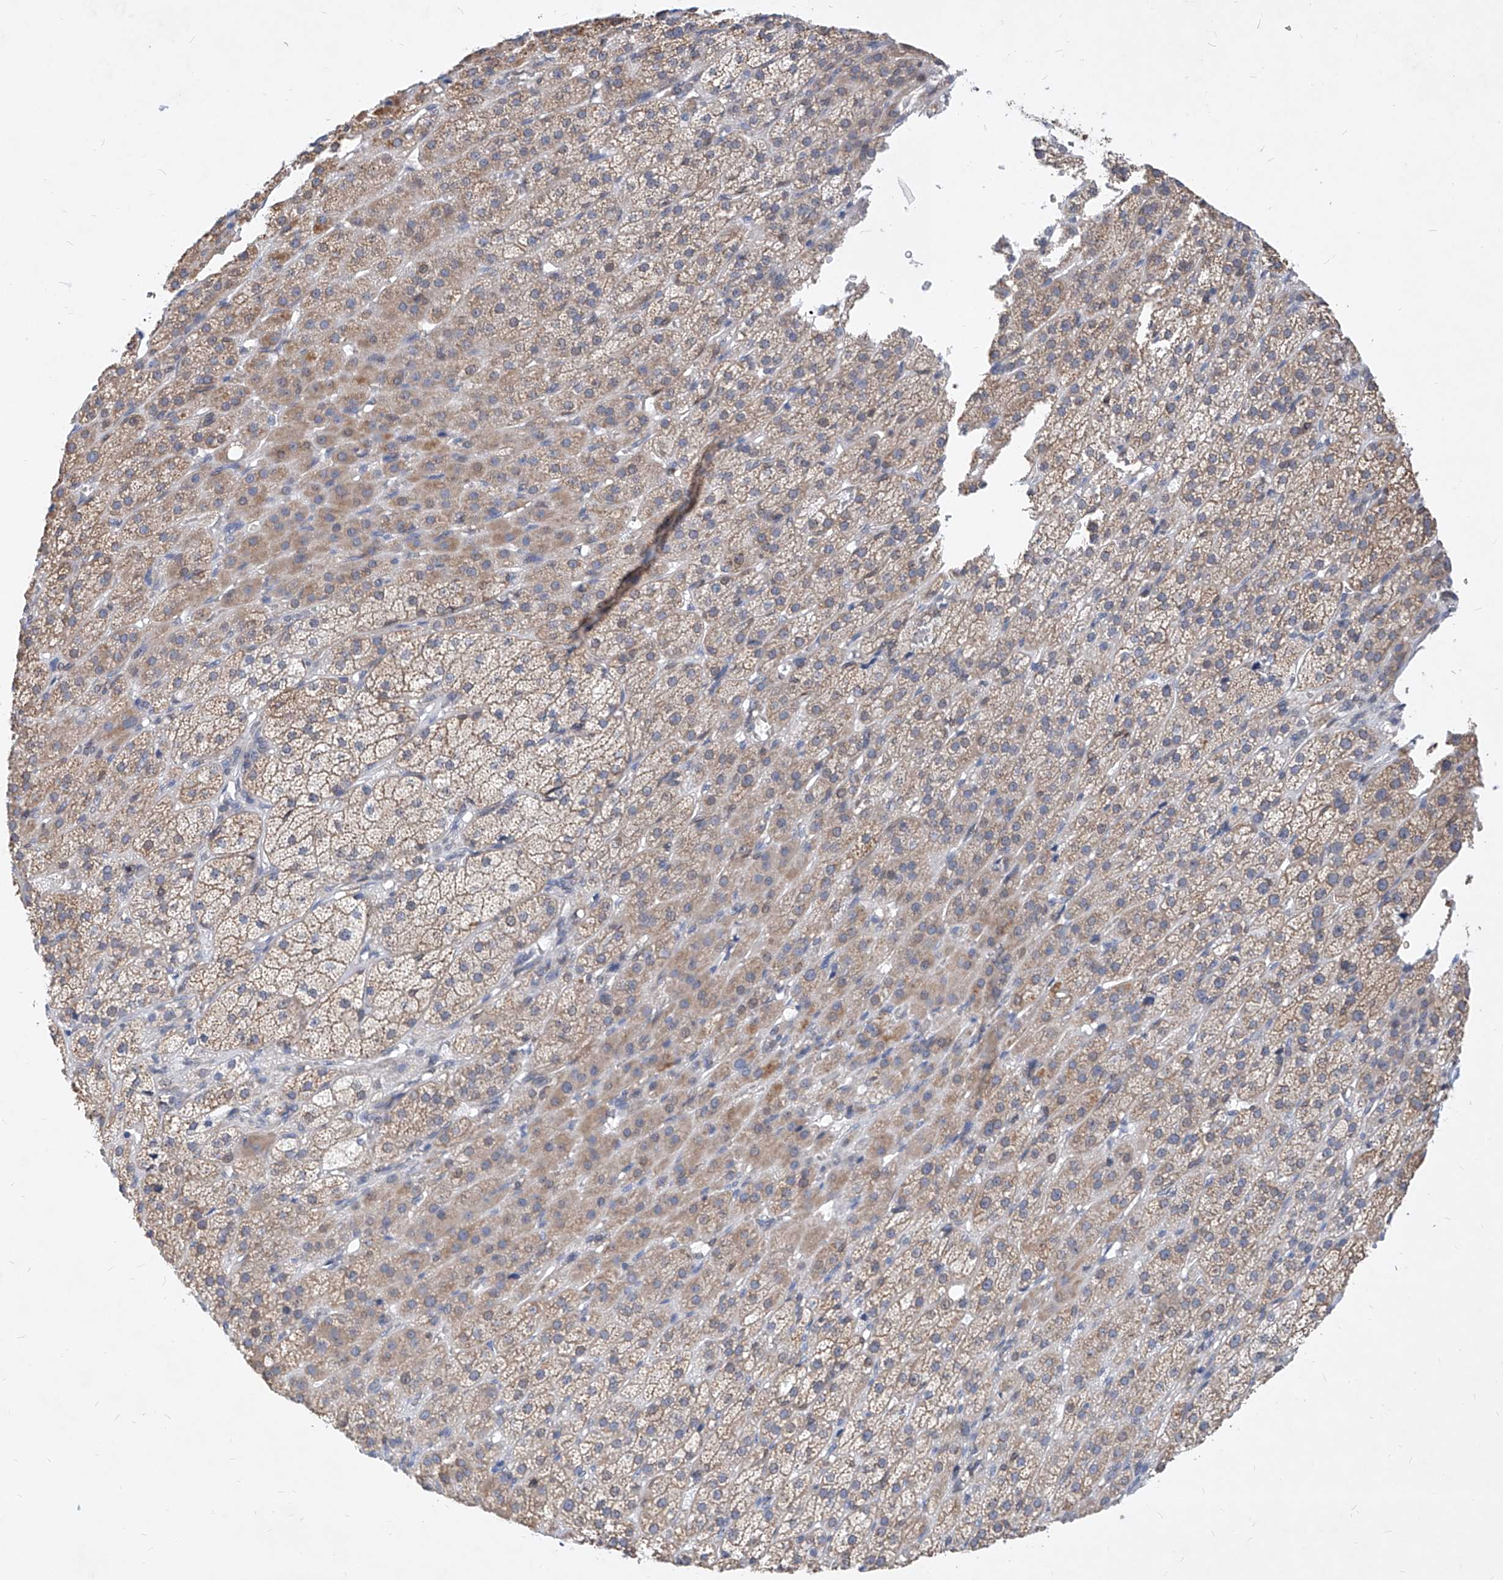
{"staining": {"intensity": "weak", "quantity": "25%-75%", "location": "cytoplasmic/membranous"}, "tissue": "adrenal gland", "cell_type": "Glandular cells", "image_type": "normal", "snomed": [{"axis": "morphology", "description": "Normal tissue, NOS"}, {"axis": "topography", "description": "Adrenal gland"}], "caption": "Glandular cells display weak cytoplasmic/membranous staining in about 25%-75% of cells in normal adrenal gland. The staining was performed using DAB to visualize the protein expression in brown, while the nuclei were stained in blue with hematoxylin (Magnification: 20x).", "gene": "MX2", "patient": {"sex": "female", "age": 57}}